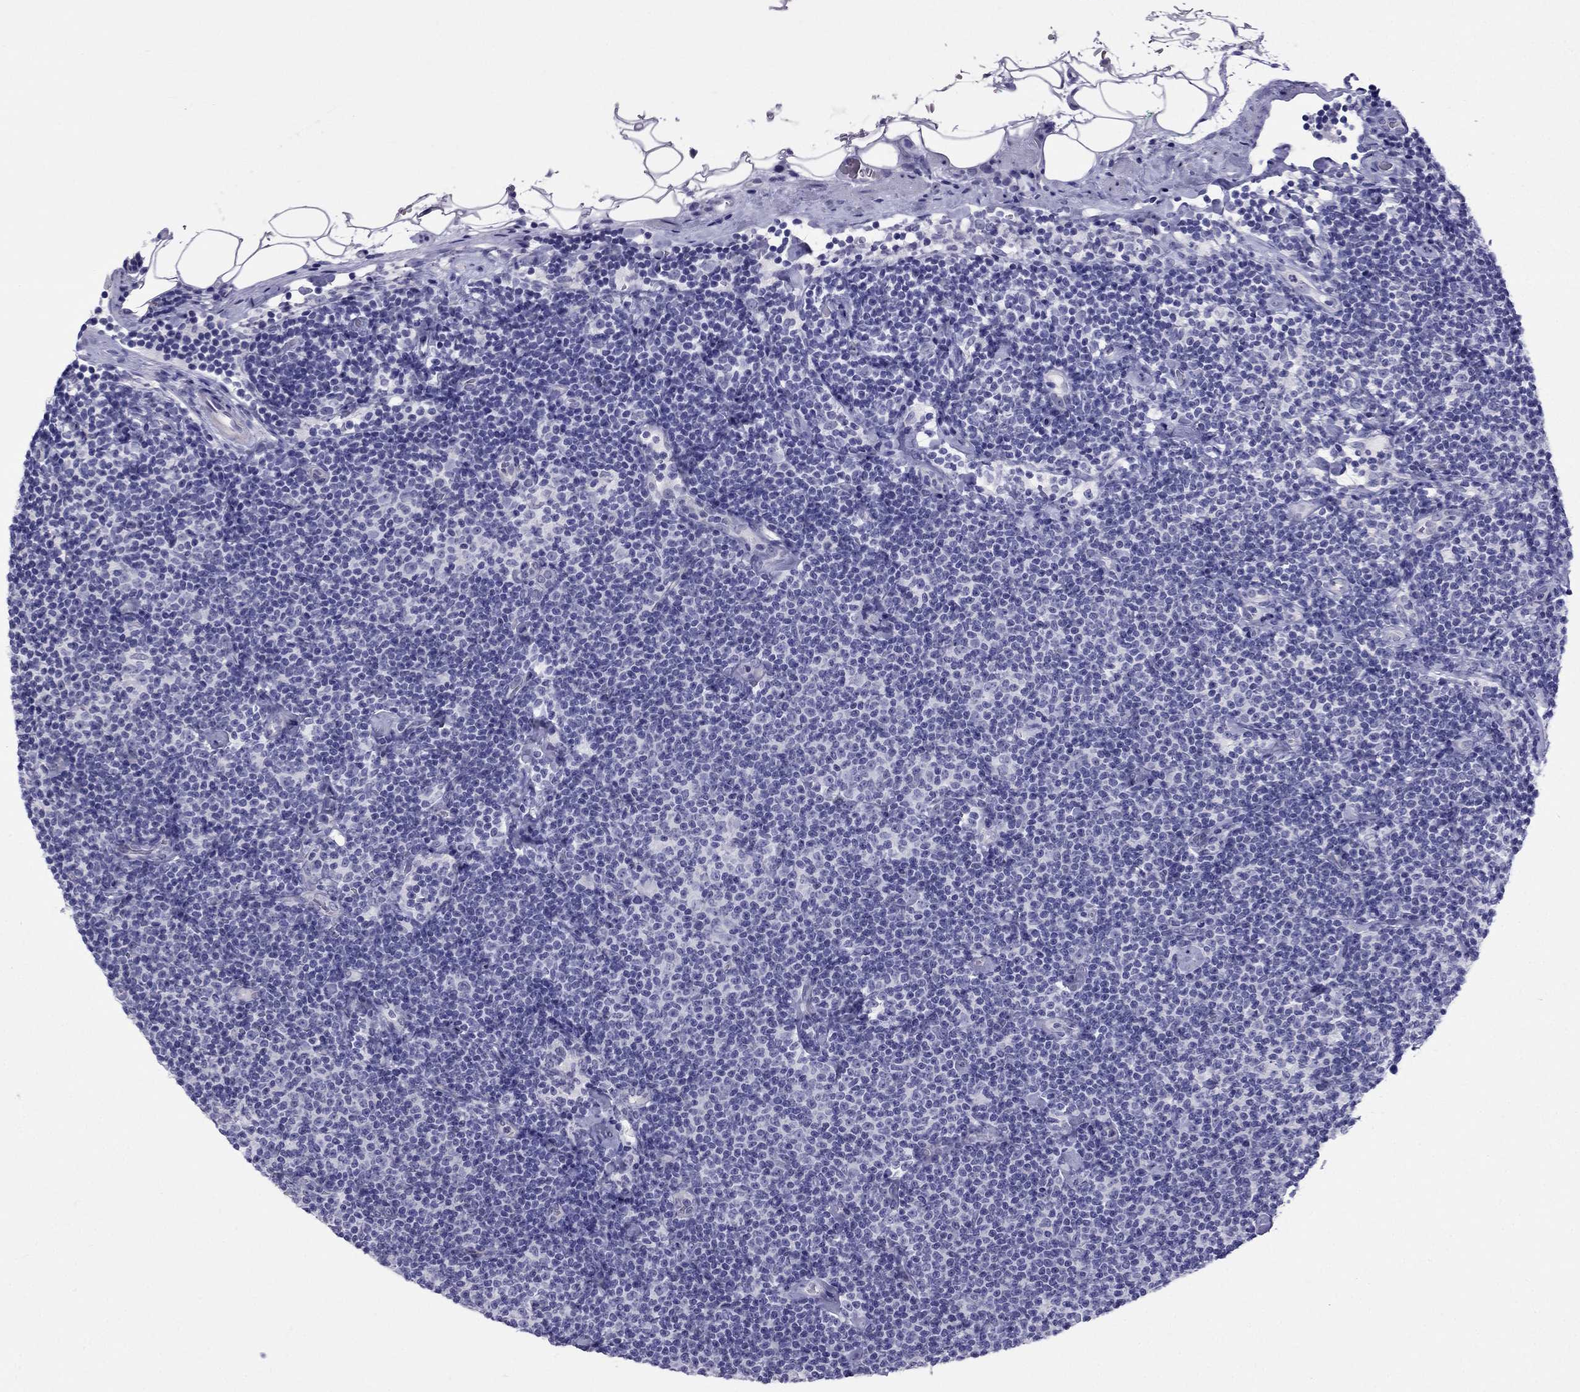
{"staining": {"intensity": "negative", "quantity": "none", "location": "none"}, "tissue": "lymphoma", "cell_type": "Tumor cells", "image_type": "cancer", "snomed": [{"axis": "morphology", "description": "Malignant lymphoma, non-Hodgkin's type, Low grade"}, {"axis": "topography", "description": "Lymph node"}], "caption": "IHC photomicrograph of neoplastic tissue: human lymphoma stained with DAB displays no significant protein expression in tumor cells. (DAB (3,3'-diaminobenzidine) immunohistochemistry, high magnification).", "gene": "CROCC2", "patient": {"sex": "male", "age": 81}}